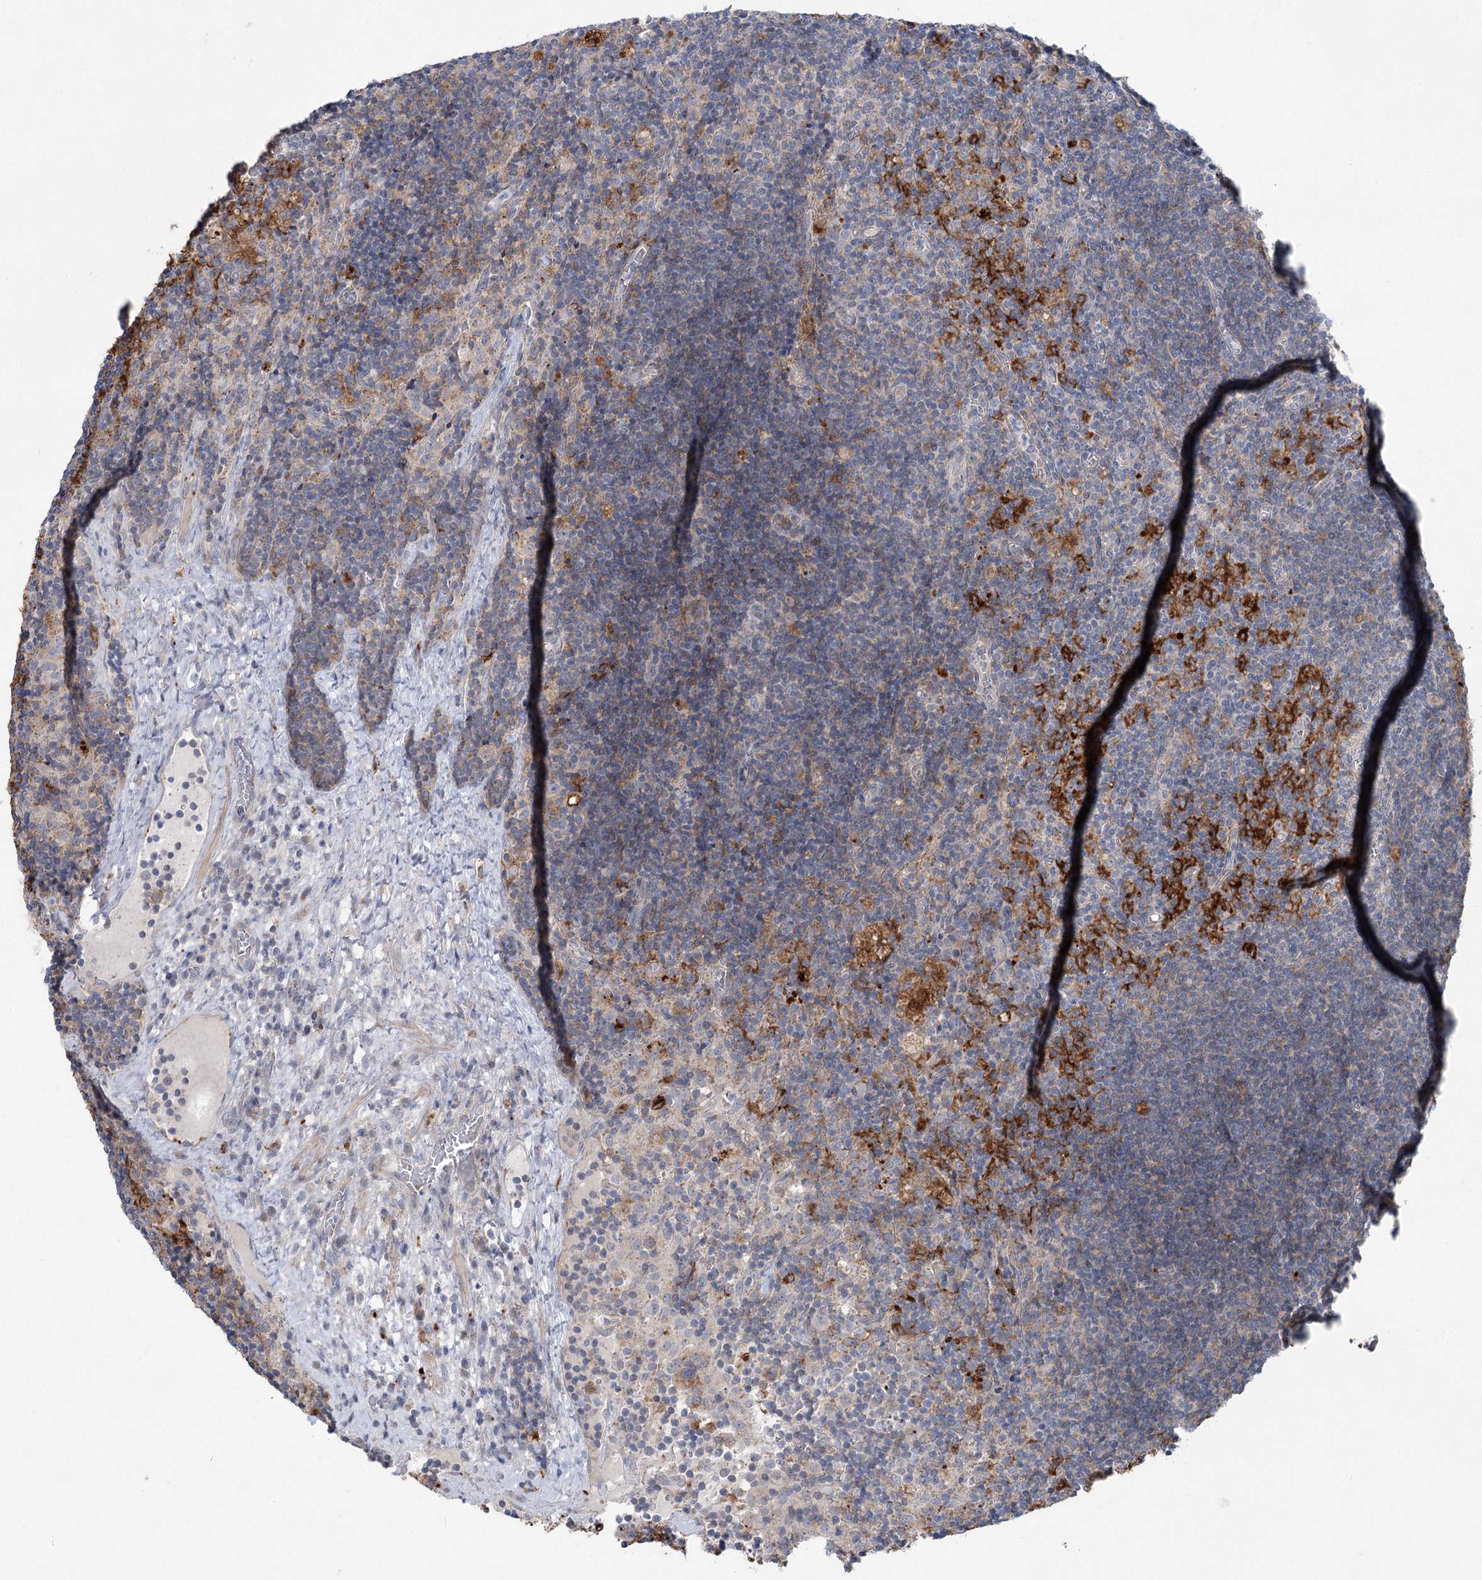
{"staining": {"intensity": "weak", "quantity": "25%-75%", "location": "cytoplasmic/membranous"}, "tissue": "lymph node", "cell_type": "Germinal center cells", "image_type": "normal", "snomed": [{"axis": "morphology", "description": "Normal tissue, NOS"}, {"axis": "topography", "description": "Lymph node"}], "caption": "Protein staining by IHC displays weak cytoplasmic/membranous positivity in about 25%-75% of germinal center cells in normal lymph node.", "gene": "SCN11A", "patient": {"sex": "male", "age": 69}}